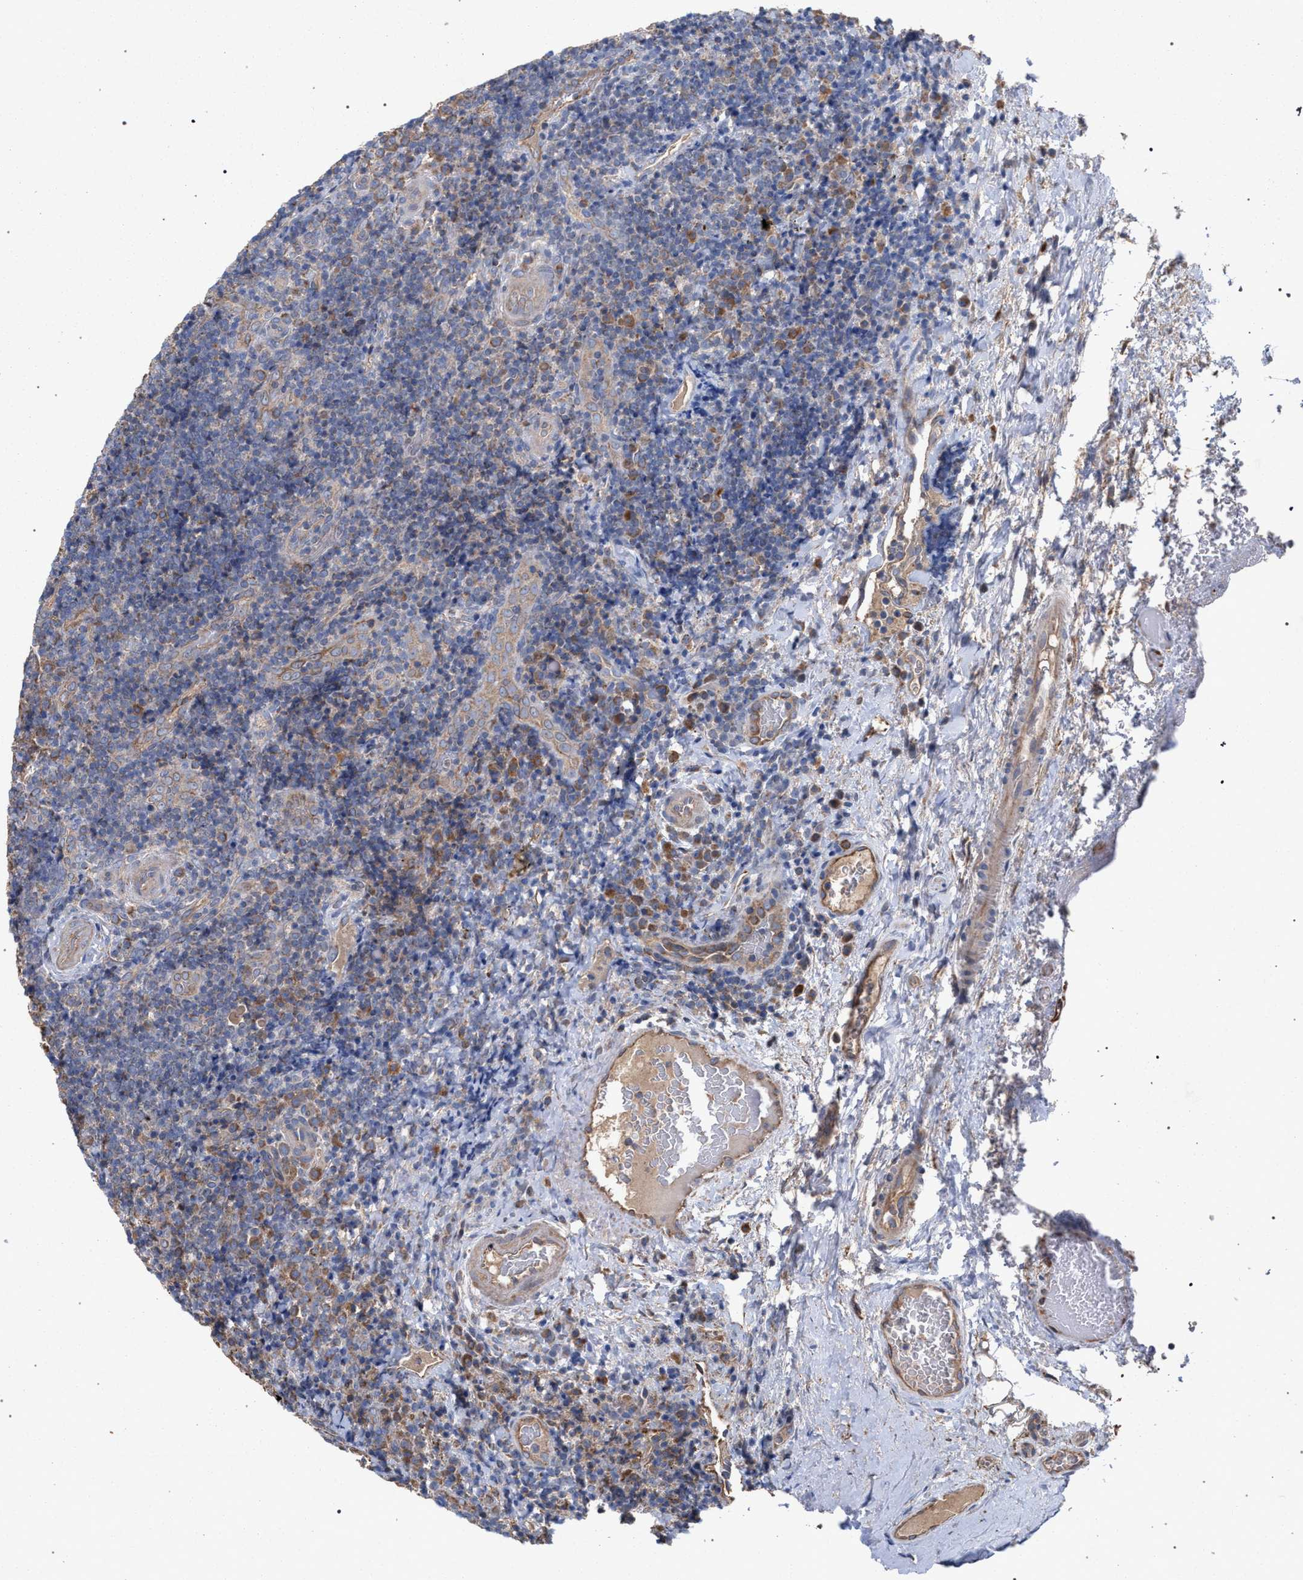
{"staining": {"intensity": "moderate", "quantity": "<25%", "location": "cytoplasmic/membranous"}, "tissue": "lymphoma", "cell_type": "Tumor cells", "image_type": "cancer", "snomed": [{"axis": "morphology", "description": "Malignant lymphoma, non-Hodgkin's type, High grade"}, {"axis": "topography", "description": "Tonsil"}], "caption": "High-magnification brightfield microscopy of lymphoma stained with DAB (brown) and counterstained with hematoxylin (blue). tumor cells exhibit moderate cytoplasmic/membranous positivity is appreciated in about<25% of cells. (DAB IHC, brown staining for protein, blue staining for nuclei).", "gene": "BCL2L12", "patient": {"sex": "female", "age": 36}}